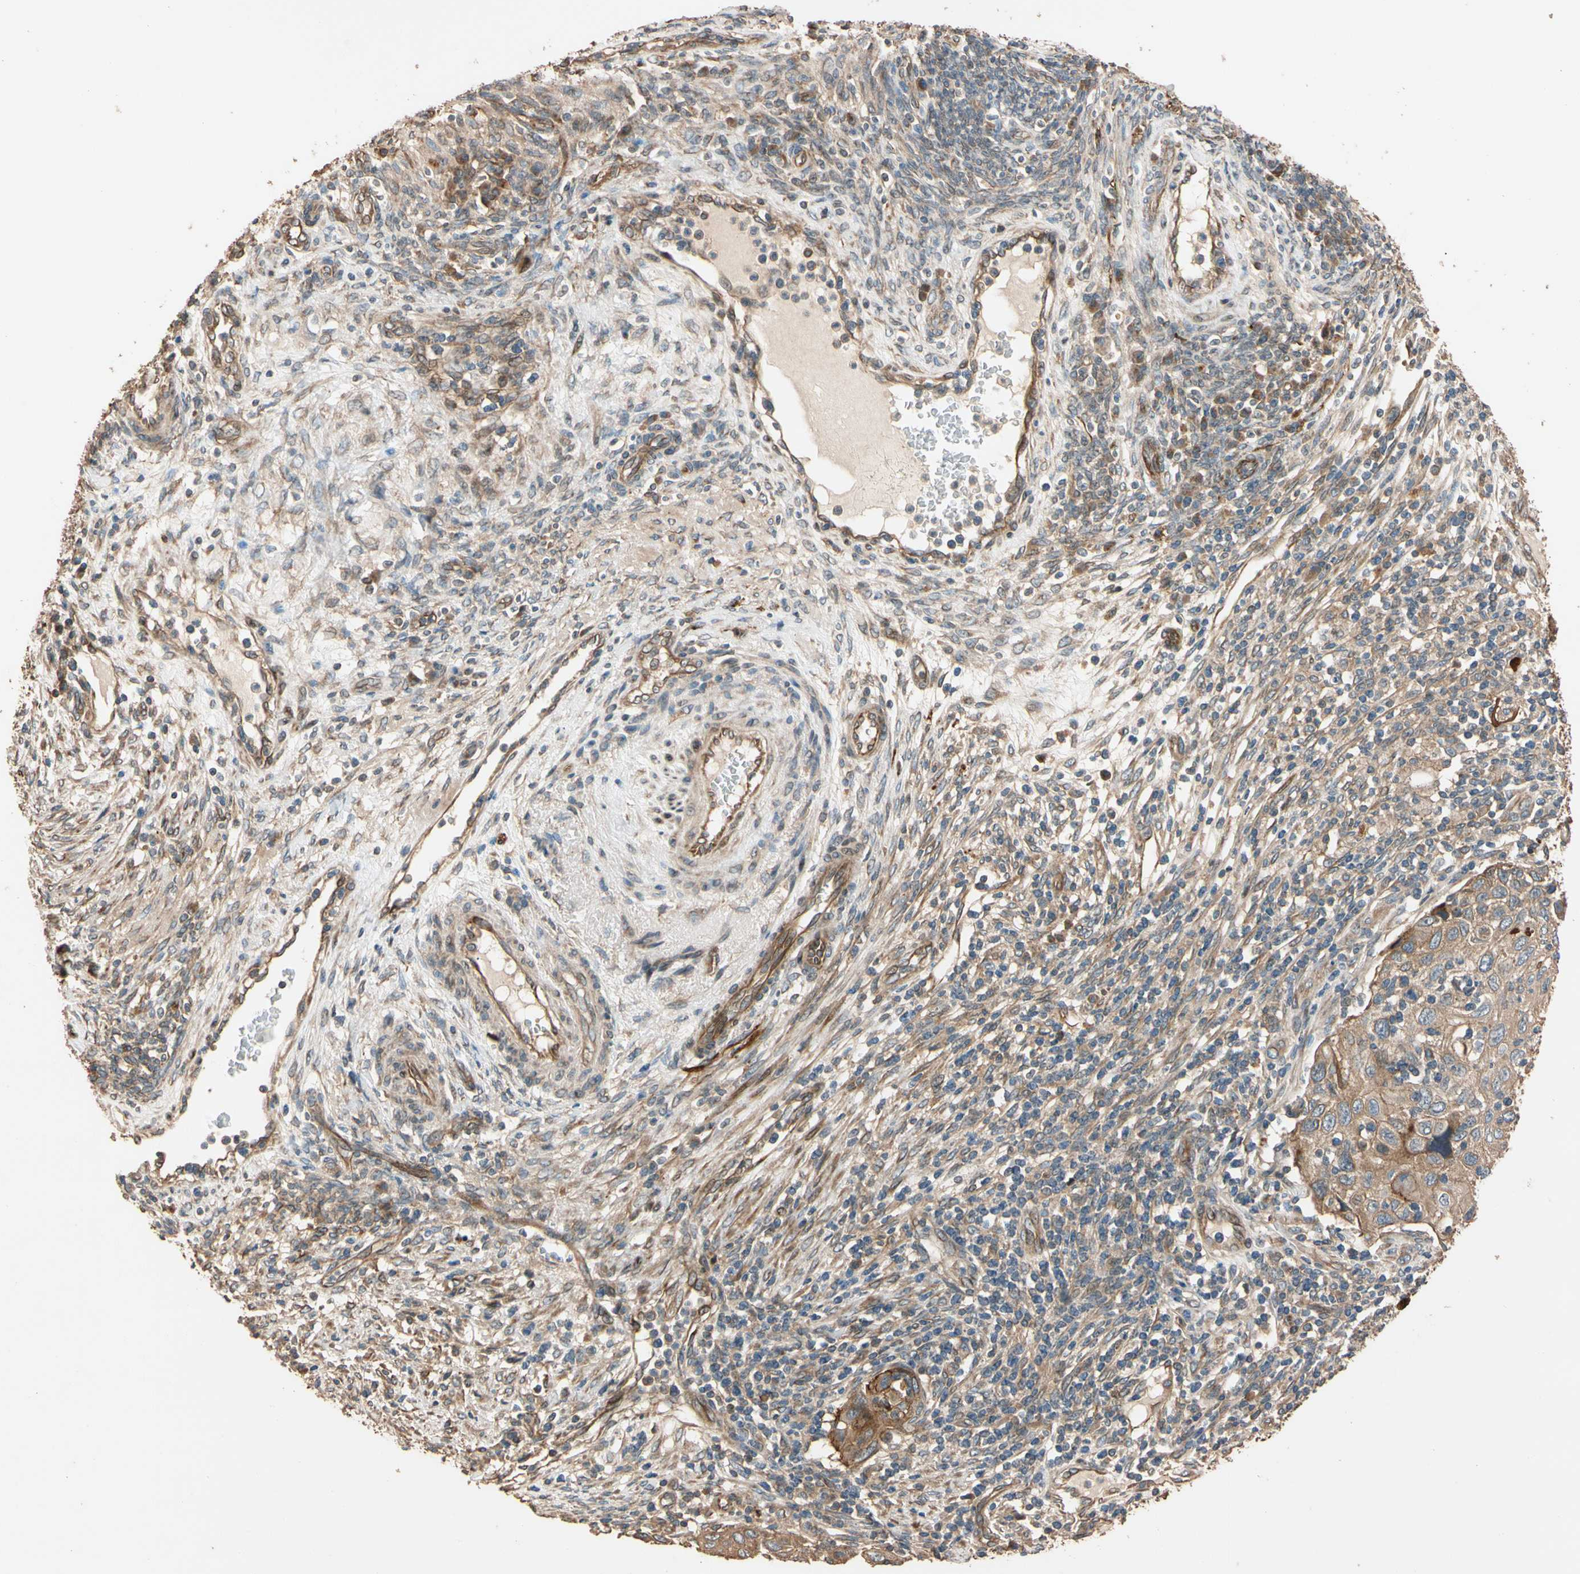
{"staining": {"intensity": "moderate", "quantity": ">75%", "location": "cytoplasmic/membranous"}, "tissue": "cervical cancer", "cell_type": "Tumor cells", "image_type": "cancer", "snomed": [{"axis": "morphology", "description": "Squamous cell carcinoma, NOS"}, {"axis": "topography", "description": "Cervix"}], "caption": "Cervical cancer (squamous cell carcinoma) stained with IHC reveals moderate cytoplasmic/membranous staining in approximately >75% of tumor cells.", "gene": "MGRN1", "patient": {"sex": "female", "age": 70}}